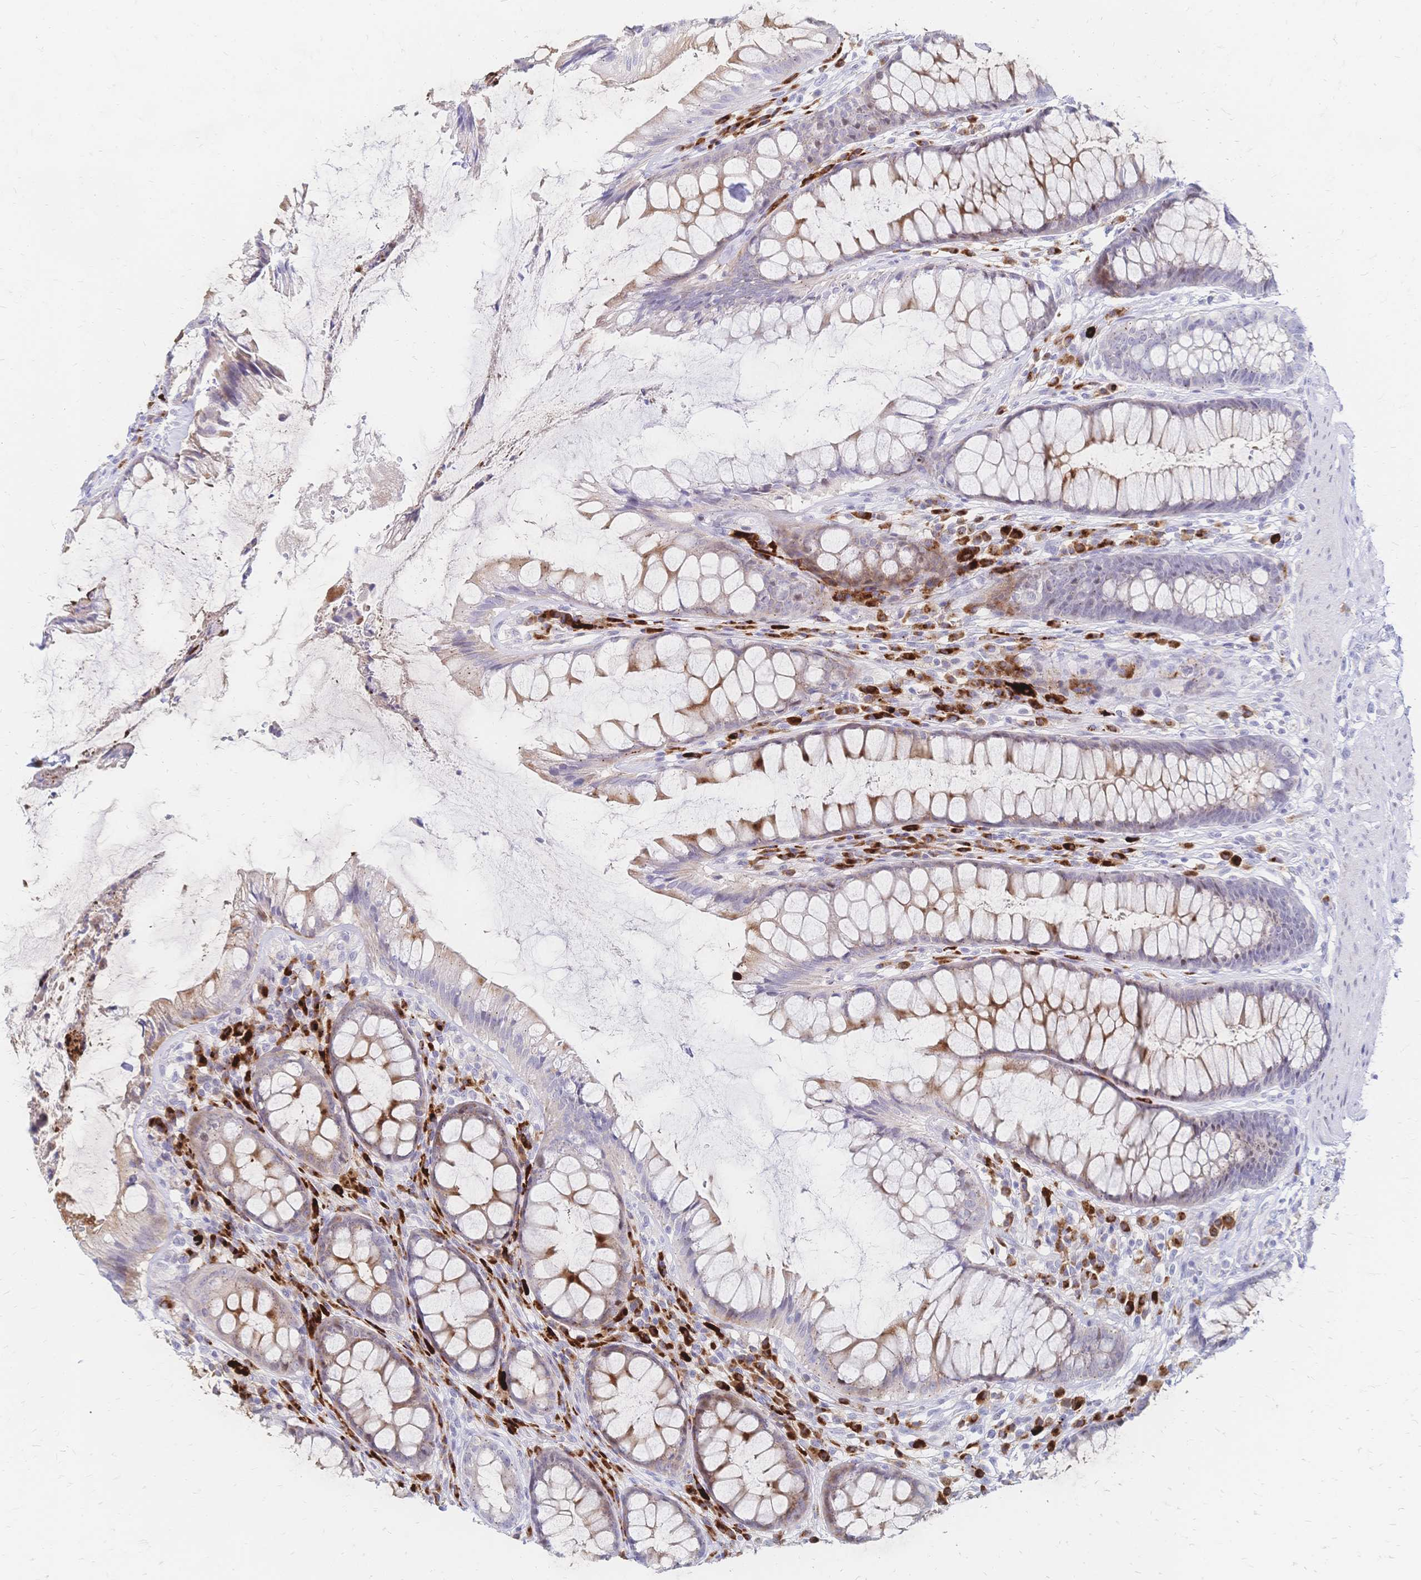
{"staining": {"intensity": "moderate", "quantity": "<25%", "location": "cytoplasmic/membranous"}, "tissue": "rectum", "cell_type": "Glandular cells", "image_type": "normal", "snomed": [{"axis": "morphology", "description": "Normal tissue, NOS"}, {"axis": "topography", "description": "Rectum"}], "caption": "Moderate cytoplasmic/membranous expression for a protein is seen in approximately <25% of glandular cells of unremarkable rectum using IHC.", "gene": "PSORS1C2", "patient": {"sex": "male", "age": 72}}